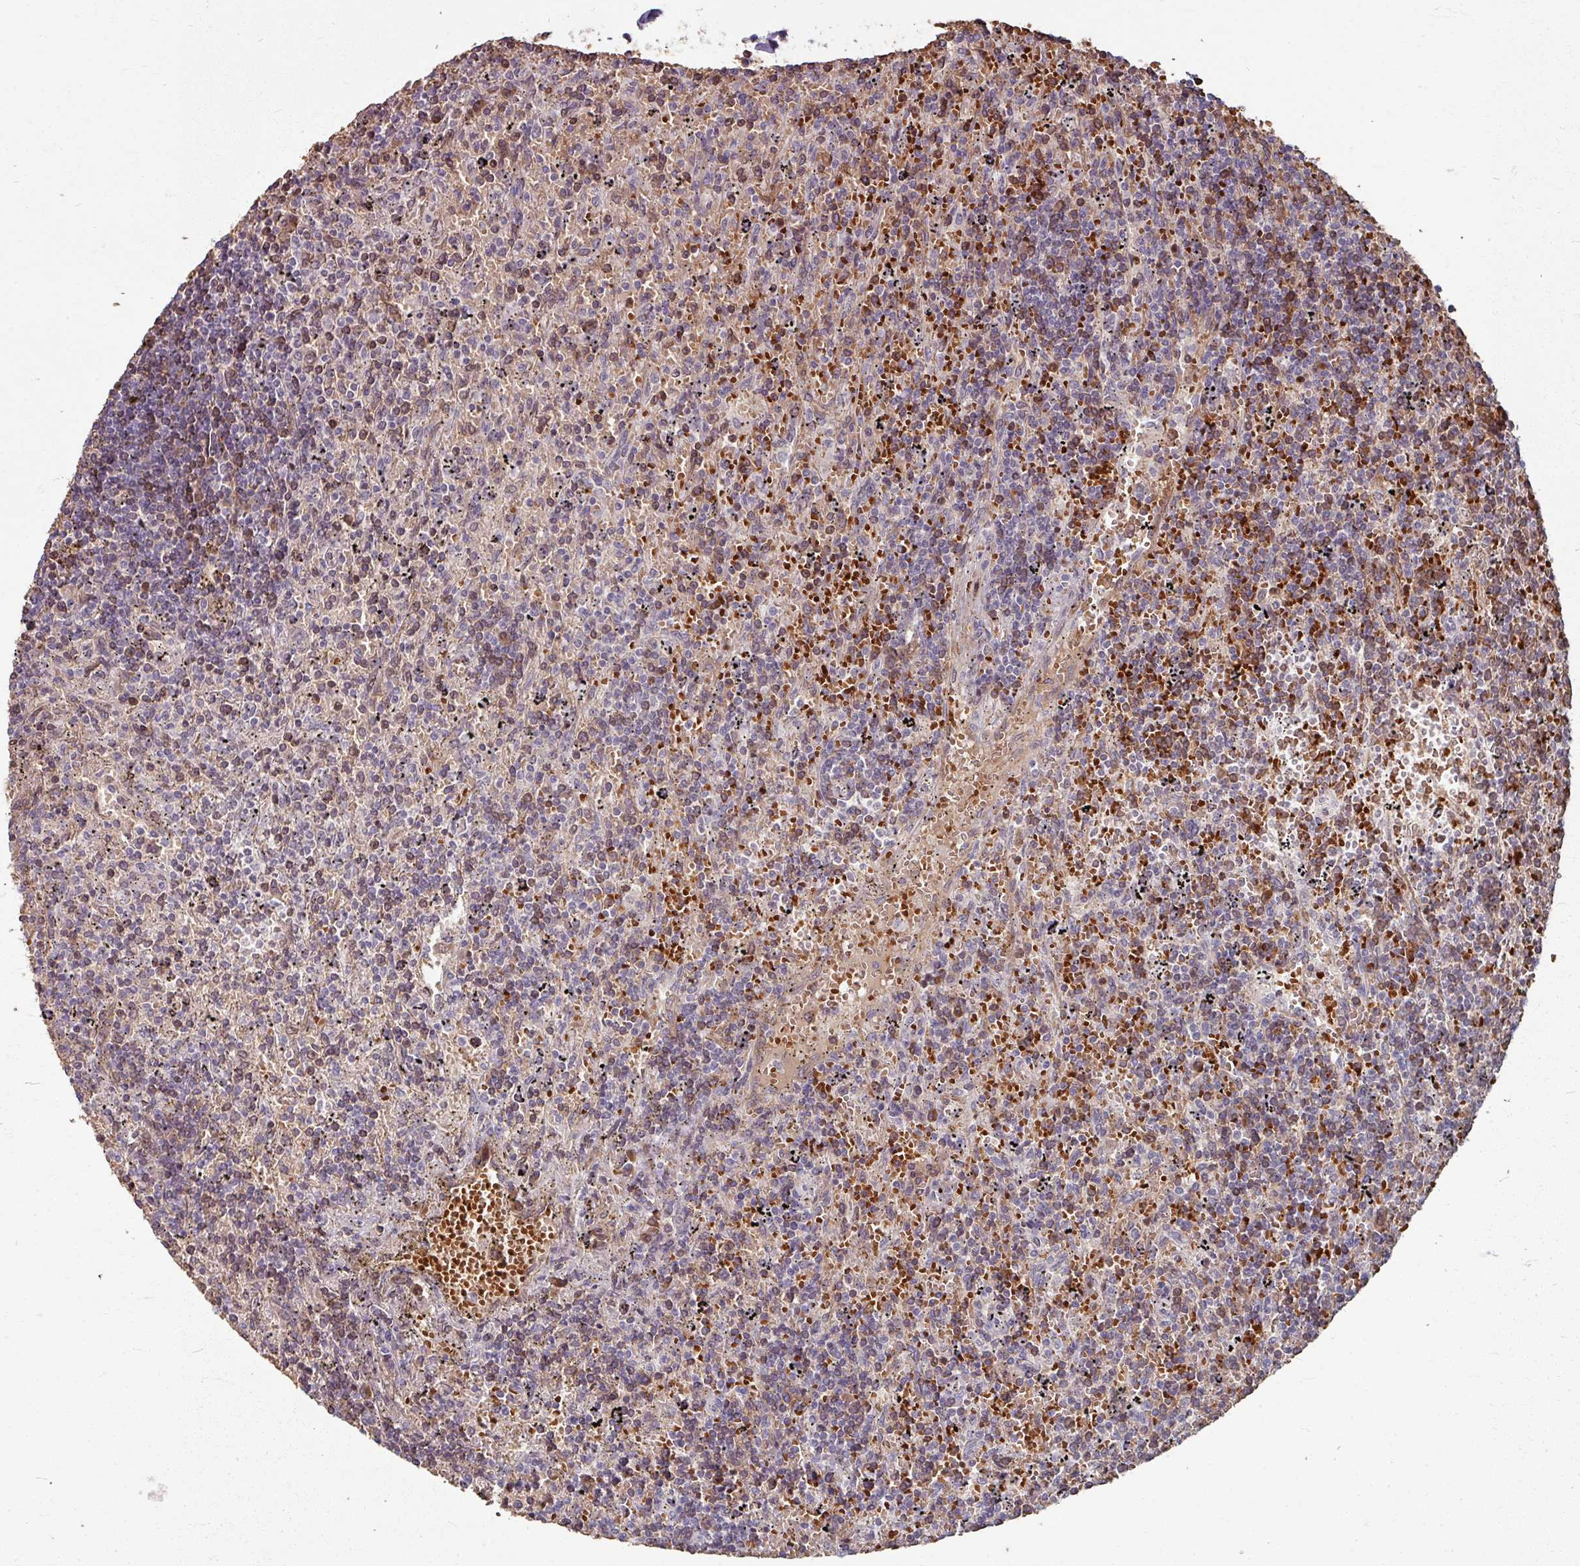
{"staining": {"intensity": "negative", "quantity": "none", "location": "none"}, "tissue": "lymphoma", "cell_type": "Tumor cells", "image_type": "cancer", "snomed": [{"axis": "morphology", "description": "Malignant lymphoma, non-Hodgkin's type, Low grade"}, {"axis": "topography", "description": "Spleen"}], "caption": "Human lymphoma stained for a protein using immunohistochemistry shows no expression in tumor cells.", "gene": "KMT5C", "patient": {"sex": "male", "age": 76}}